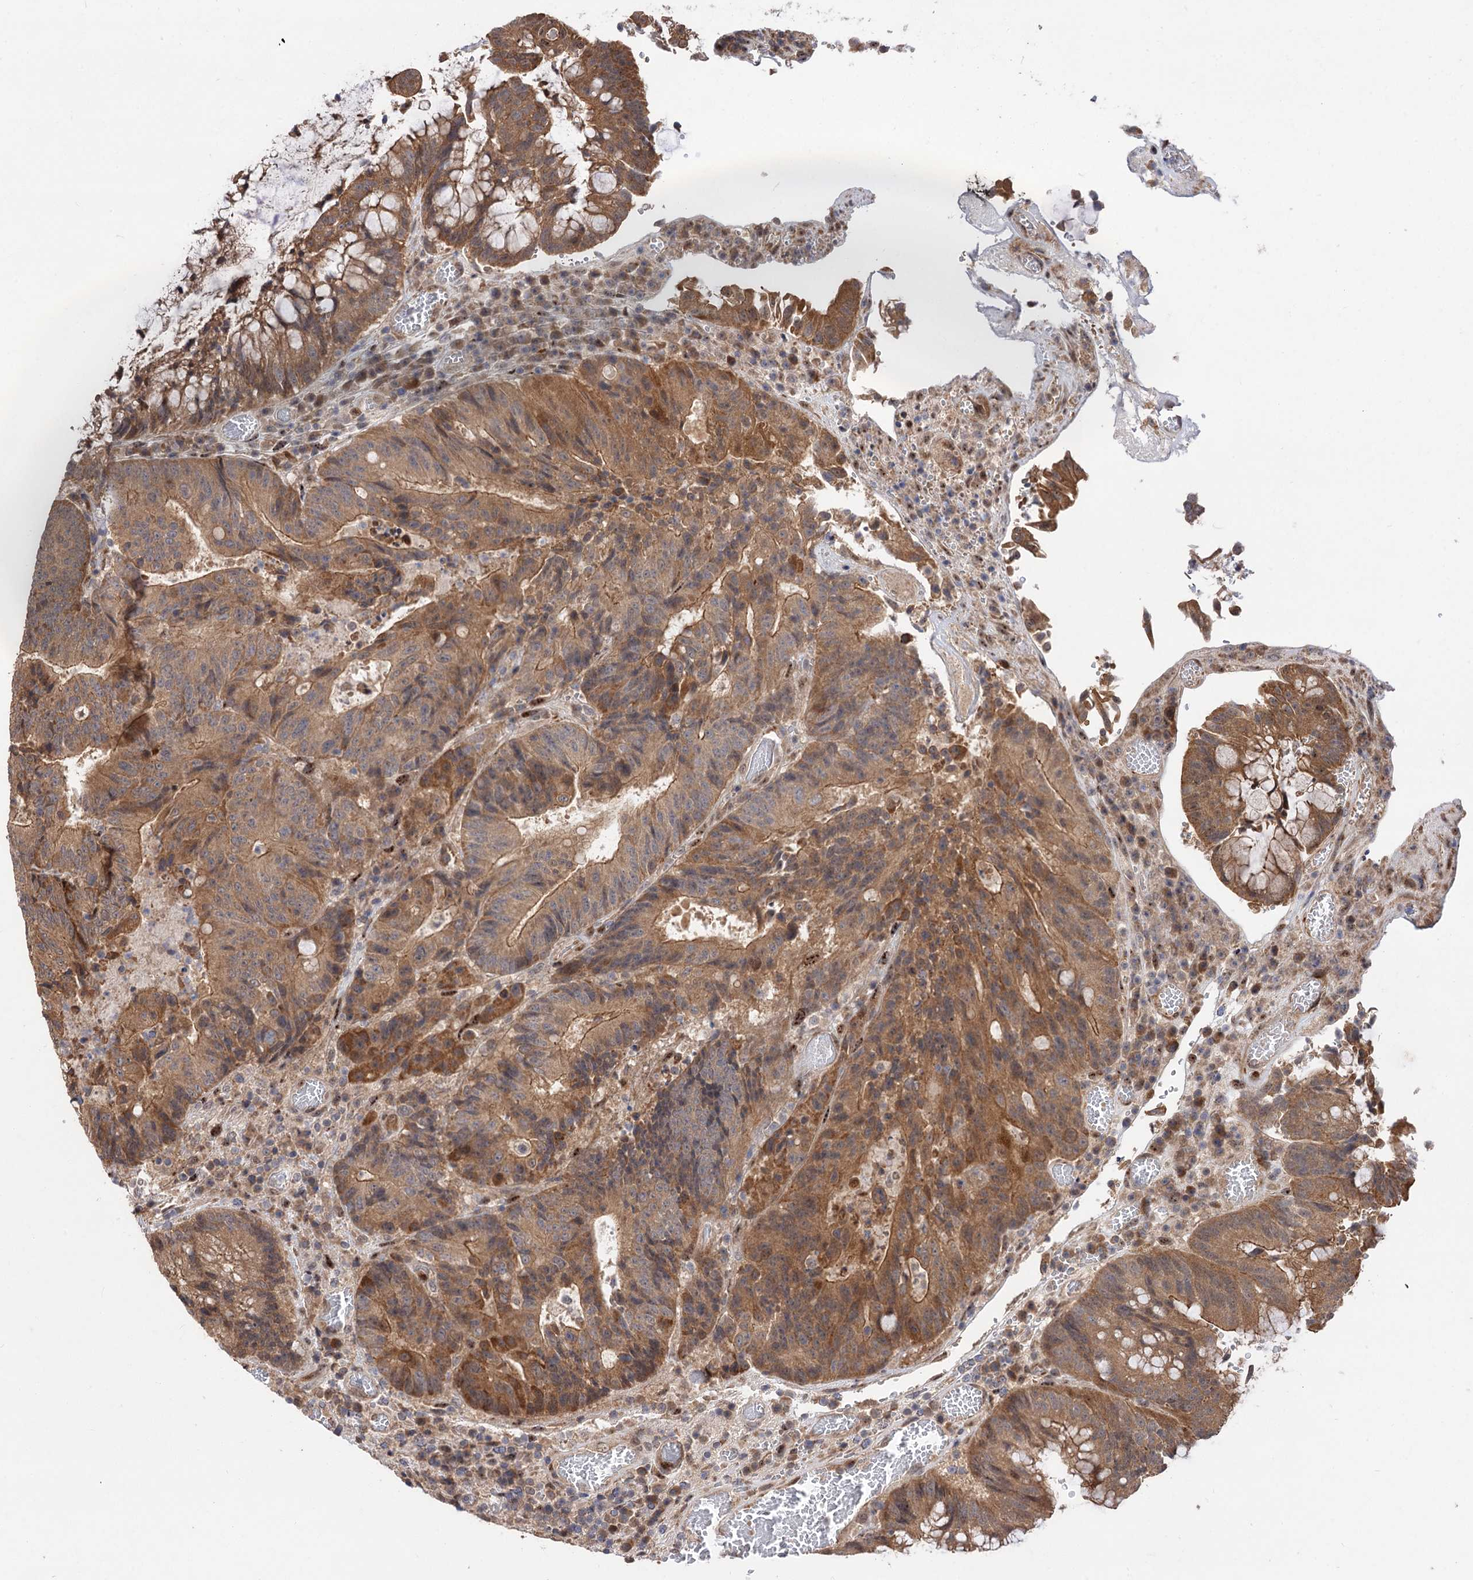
{"staining": {"intensity": "moderate", "quantity": ">75%", "location": "cytoplasmic/membranous"}, "tissue": "colorectal cancer", "cell_type": "Tumor cells", "image_type": "cancer", "snomed": [{"axis": "morphology", "description": "Adenocarcinoma, NOS"}, {"axis": "topography", "description": "Rectum"}], "caption": "Adenocarcinoma (colorectal) stained for a protein demonstrates moderate cytoplasmic/membranous positivity in tumor cells.", "gene": "FBXW8", "patient": {"sex": "male", "age": 69}}